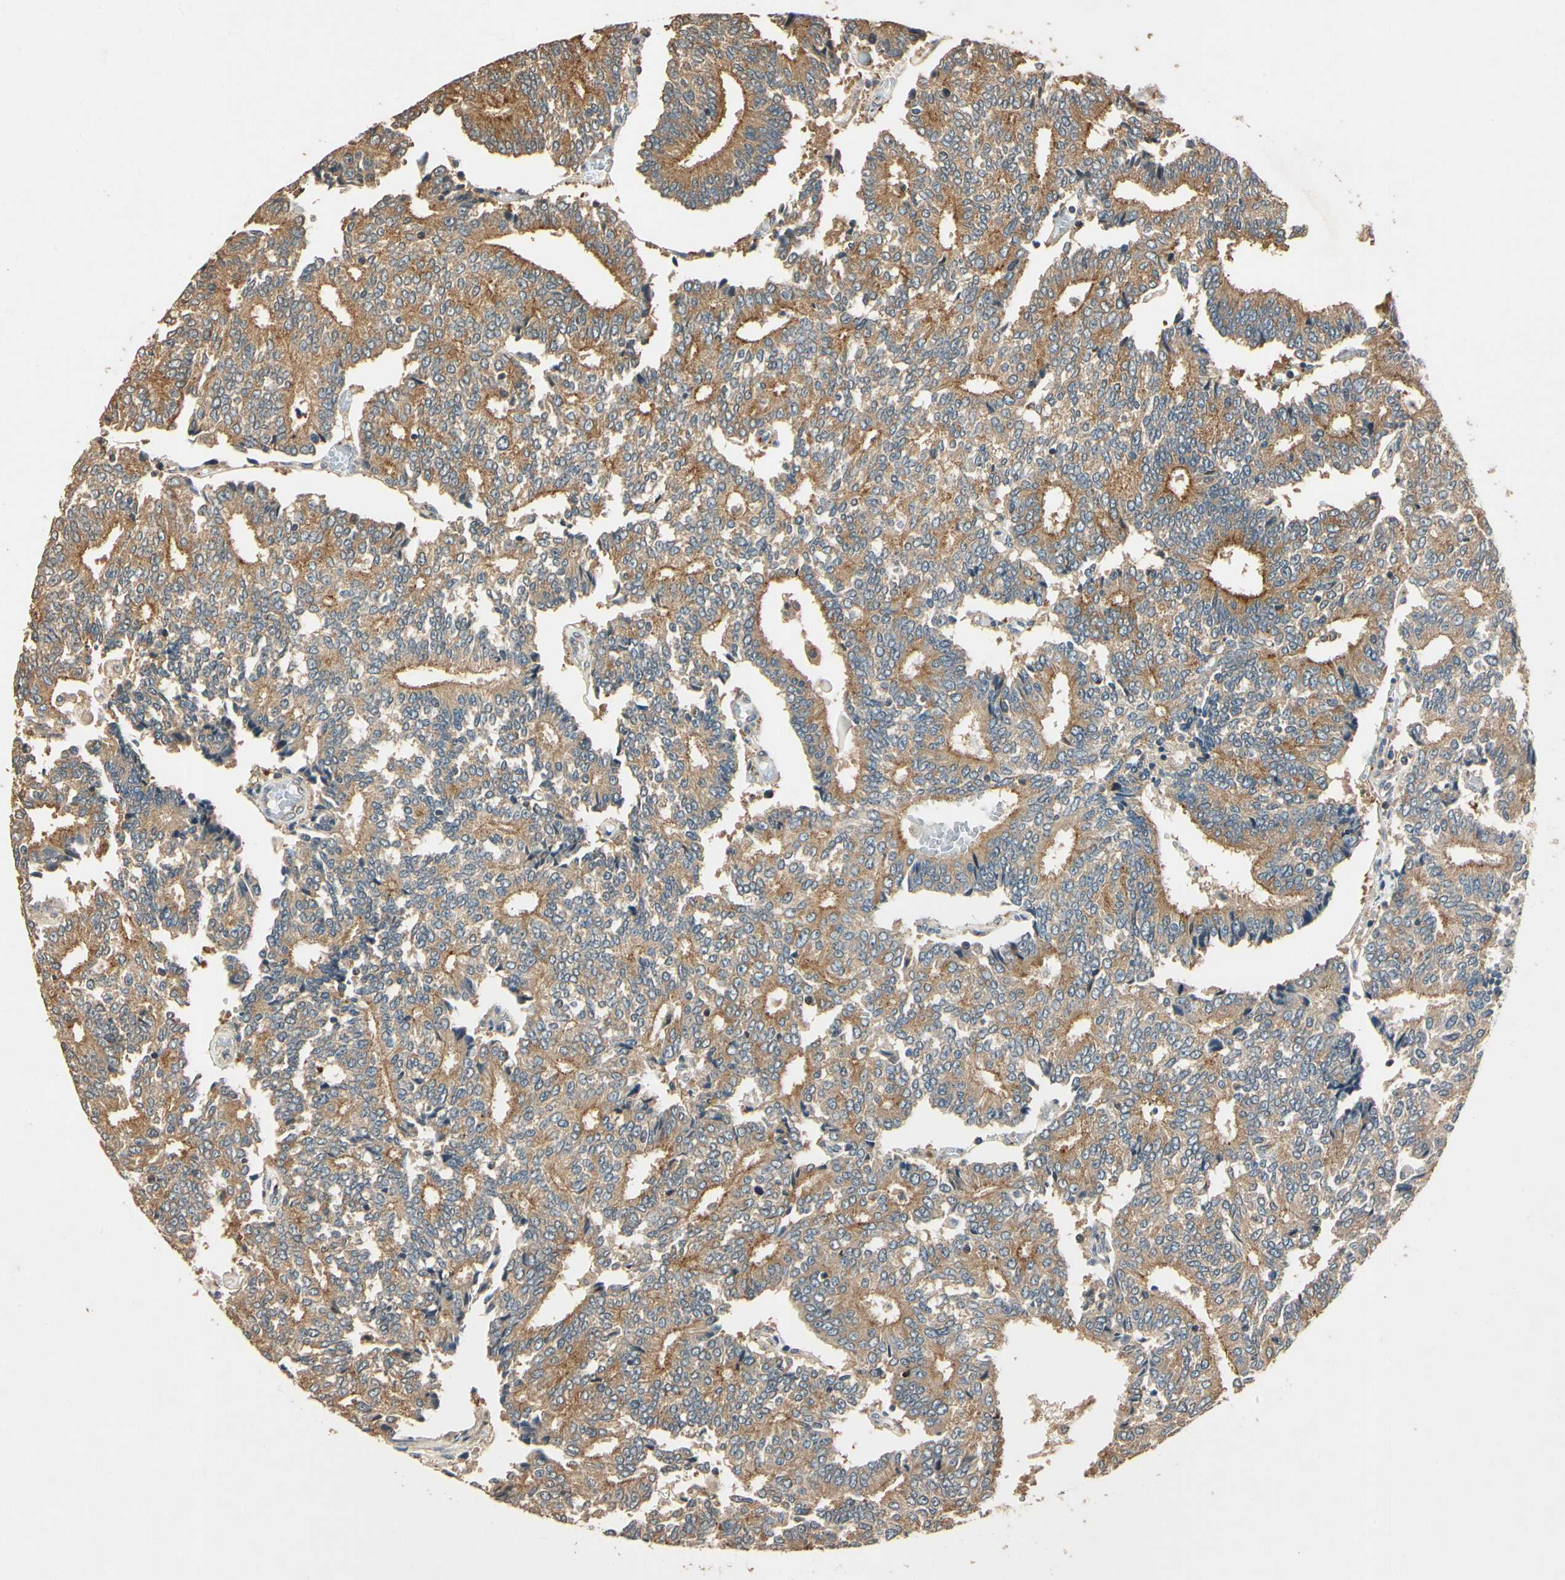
{"staining": {"intensity": "moderate", "quantity": ">75%", "location": "cytoplasmic/membranous"}, "tissue": "prostate cancer", "cell_type": "Tumor cells", "image_type": "cancer", "snomed": [{"axis": "morphology", "description": "Adenocarcinoma, High grade"}, {"axis": "topography", "description": "Prostate"}], "caption": "Tumor cells exhibit medium levels of moderate cytoplasmic/membranous staining in about >75% of cells in prostate cancer (adenocarcinoma (high-grade)).", "gene": "AKAP9", "patient": {"sex": "male", "age": 55}}